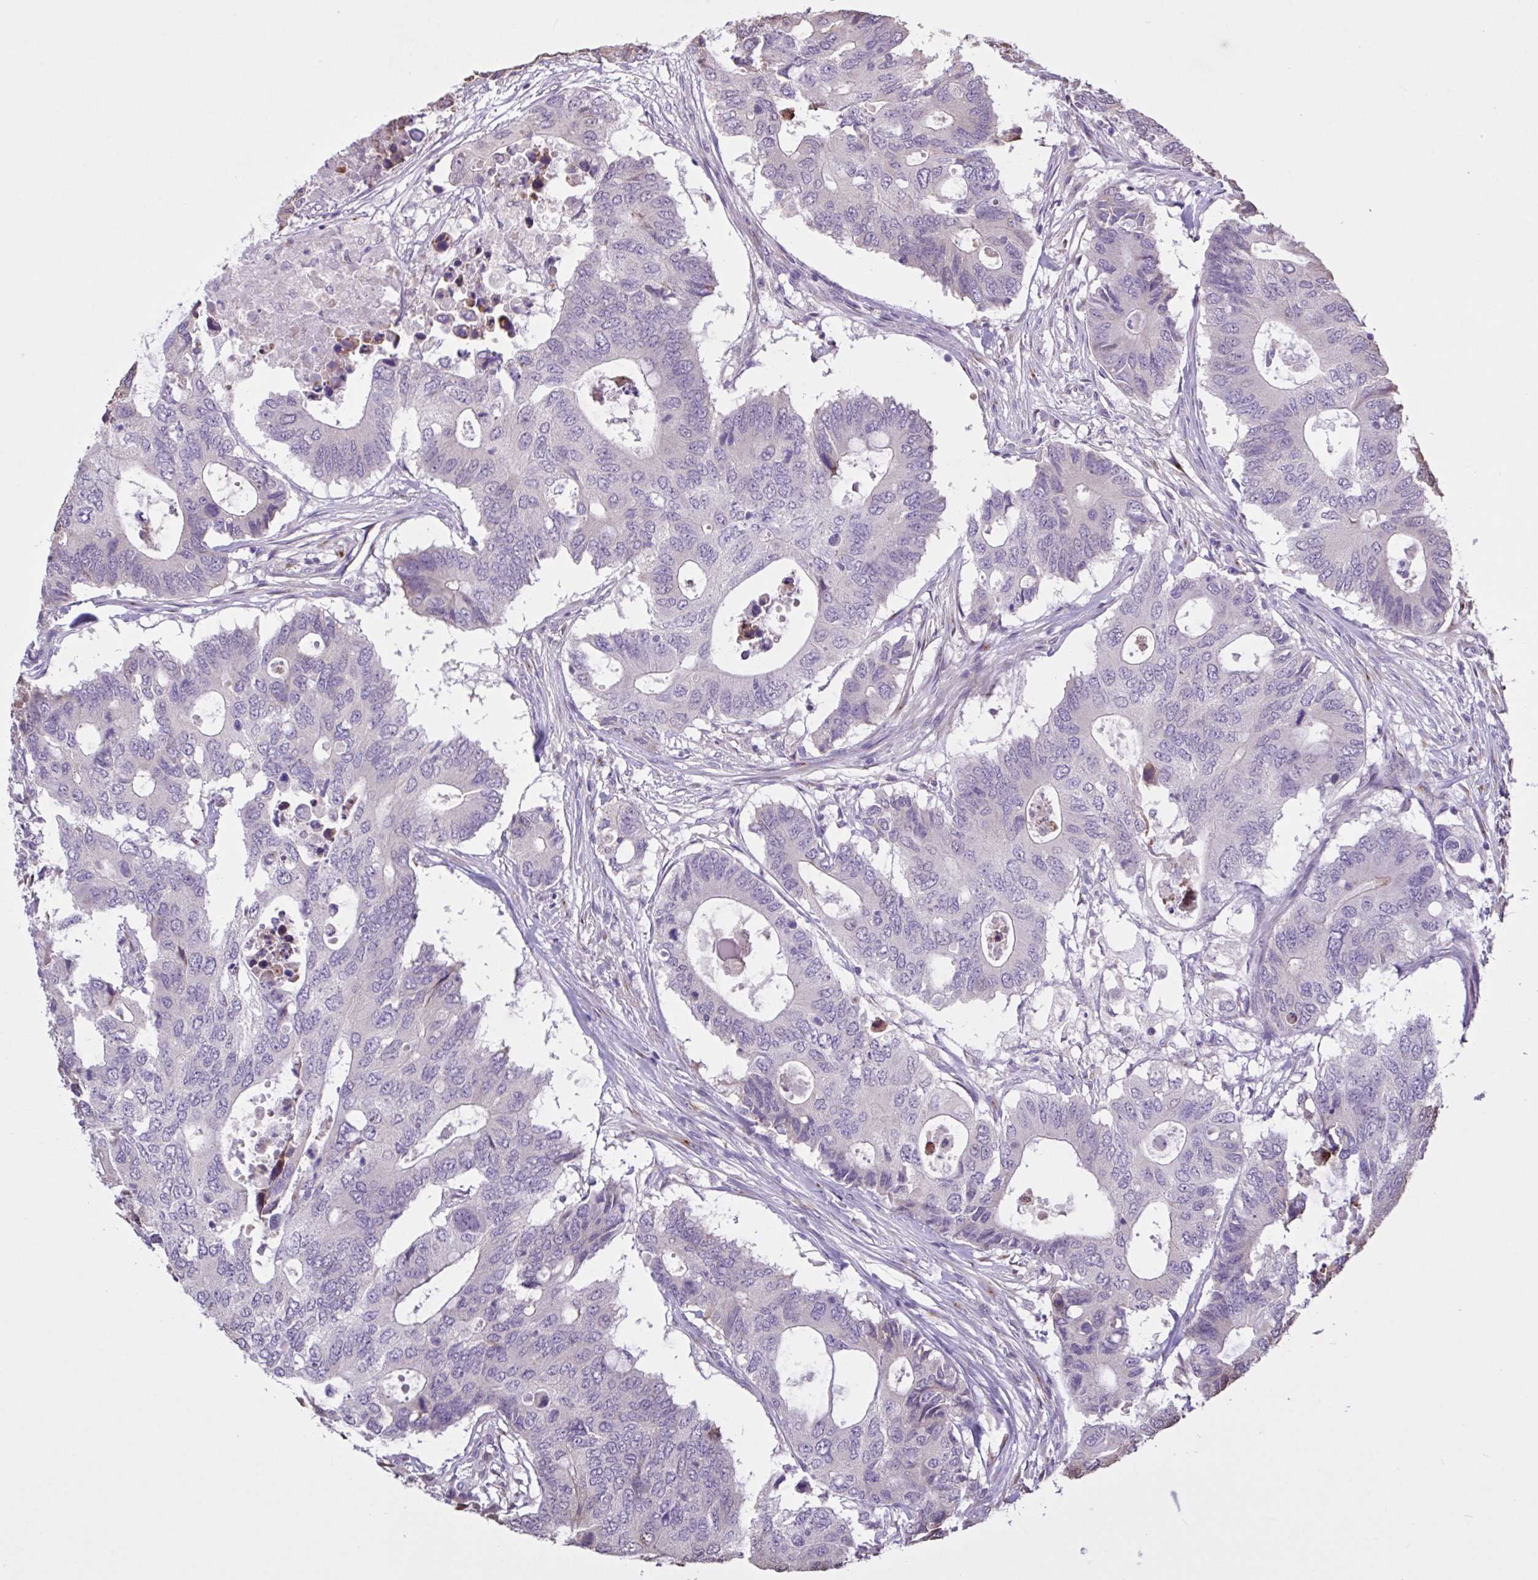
{"staining": {"intensity": "negative", "quantity": "none", "location": "none"}, "tissue": "colorectal cancer", "cell_type": "Tumor cells", "image_type": "cancer", "snomed": [{"axis": "morphology", "description": "Adenocarcinoma, NOS"}, {"axis": "topography", "description": "Colon"}], "caption": "This is an immunohistochemistry image of human adenocarcinoma (colorectal). There is no staining in tumor cells.", "gene": "MRGPRX2", "patient": {"sex": "male", "age": 71}}